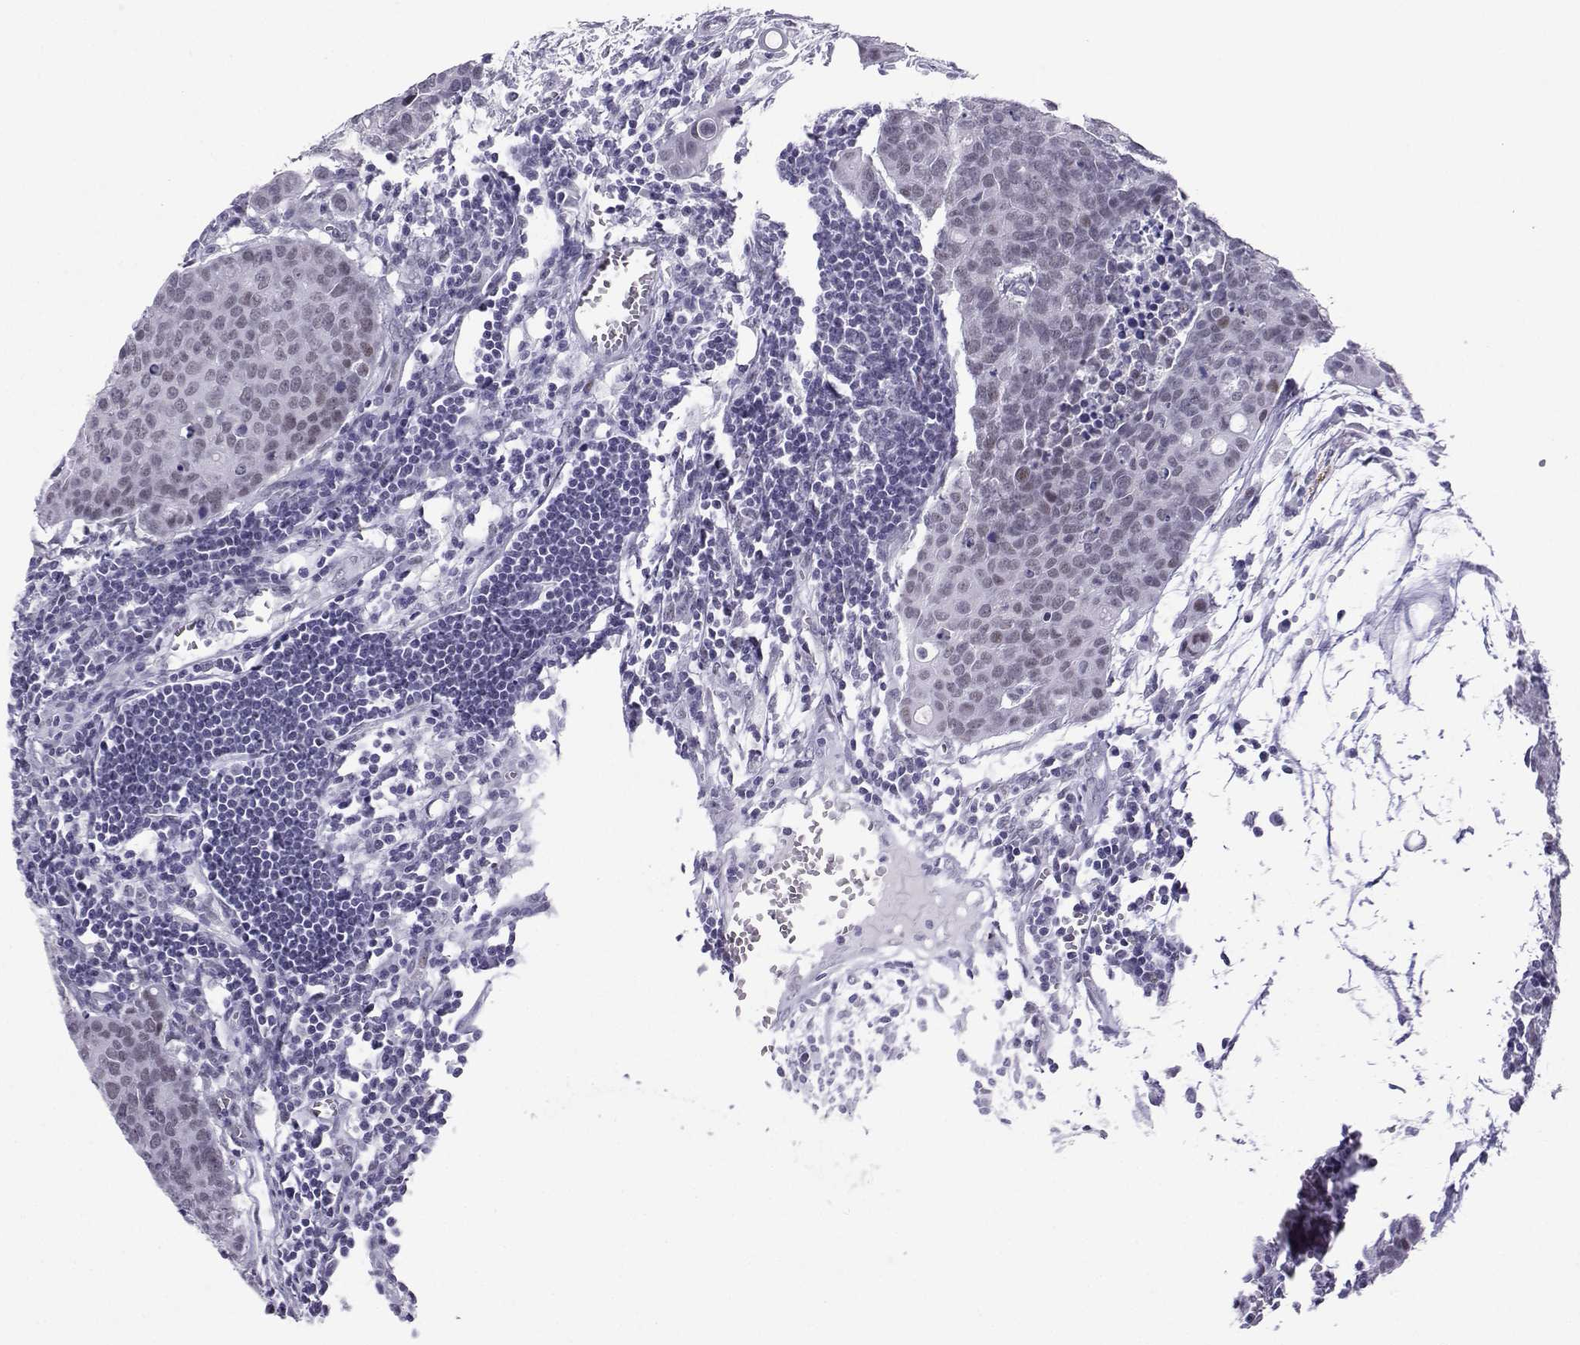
{"staining": {"intensity": "negative", "quantity": "none", "location": "none"}, "tissue": "carcinoid", "cell_type": "Tumor cells", "image_type": "cancer", "snomed": [{"axis": "morphology", "description": "Carcinoid, malignant, NOS"}, {"axis": "topography", "description": "Colon"}], "caption": "The immunohistochemistry micrograph has no significant expression in tumor cells of carcinoid (malignant) tissue. (Immunohistochemistry, brightfield microscopy, high magnification).", "gene": "LORICRIN", "patient": {"sex": "male", "age": 81}}